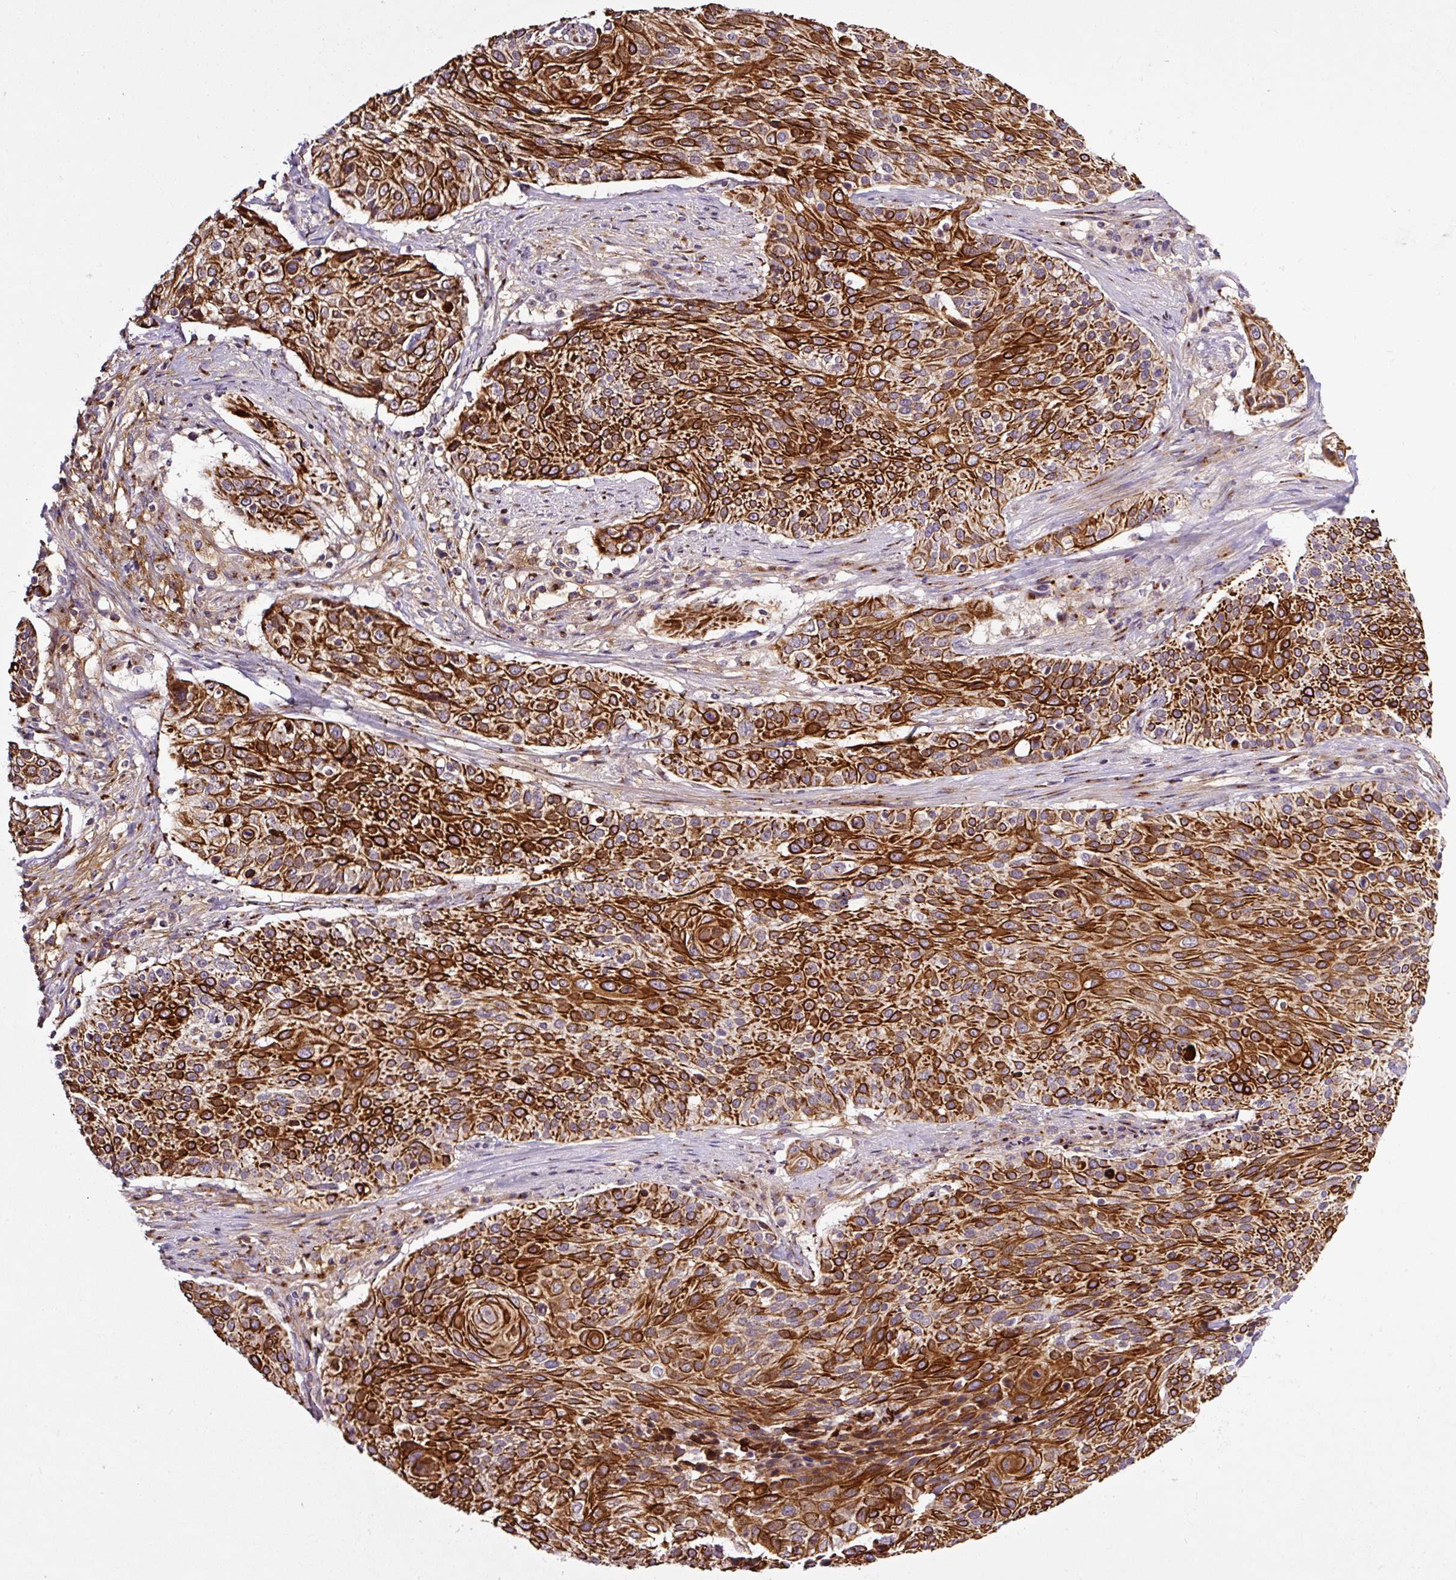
{"staining": {"intensity": "strong", "quantity": ">75%", "location": "cytoplasmic/membranous"}, "tissue": "cervical cancer", "cell_type": "Tumor cells", "image_type": "cancer", "snomed": [{"axis": "morphology", "description": "Squamous cell carcinoma, NOS"}, {"axis": "topography", "description": "Cervix"}], "caption": "Immunohistochemical staining of cervical cancer exhibits high levels of strong cytoplasmic/membranous staining in about >75% of tumor cells.", "gene": "MSMP", "patient": {"sex": "female", "age": 31}}